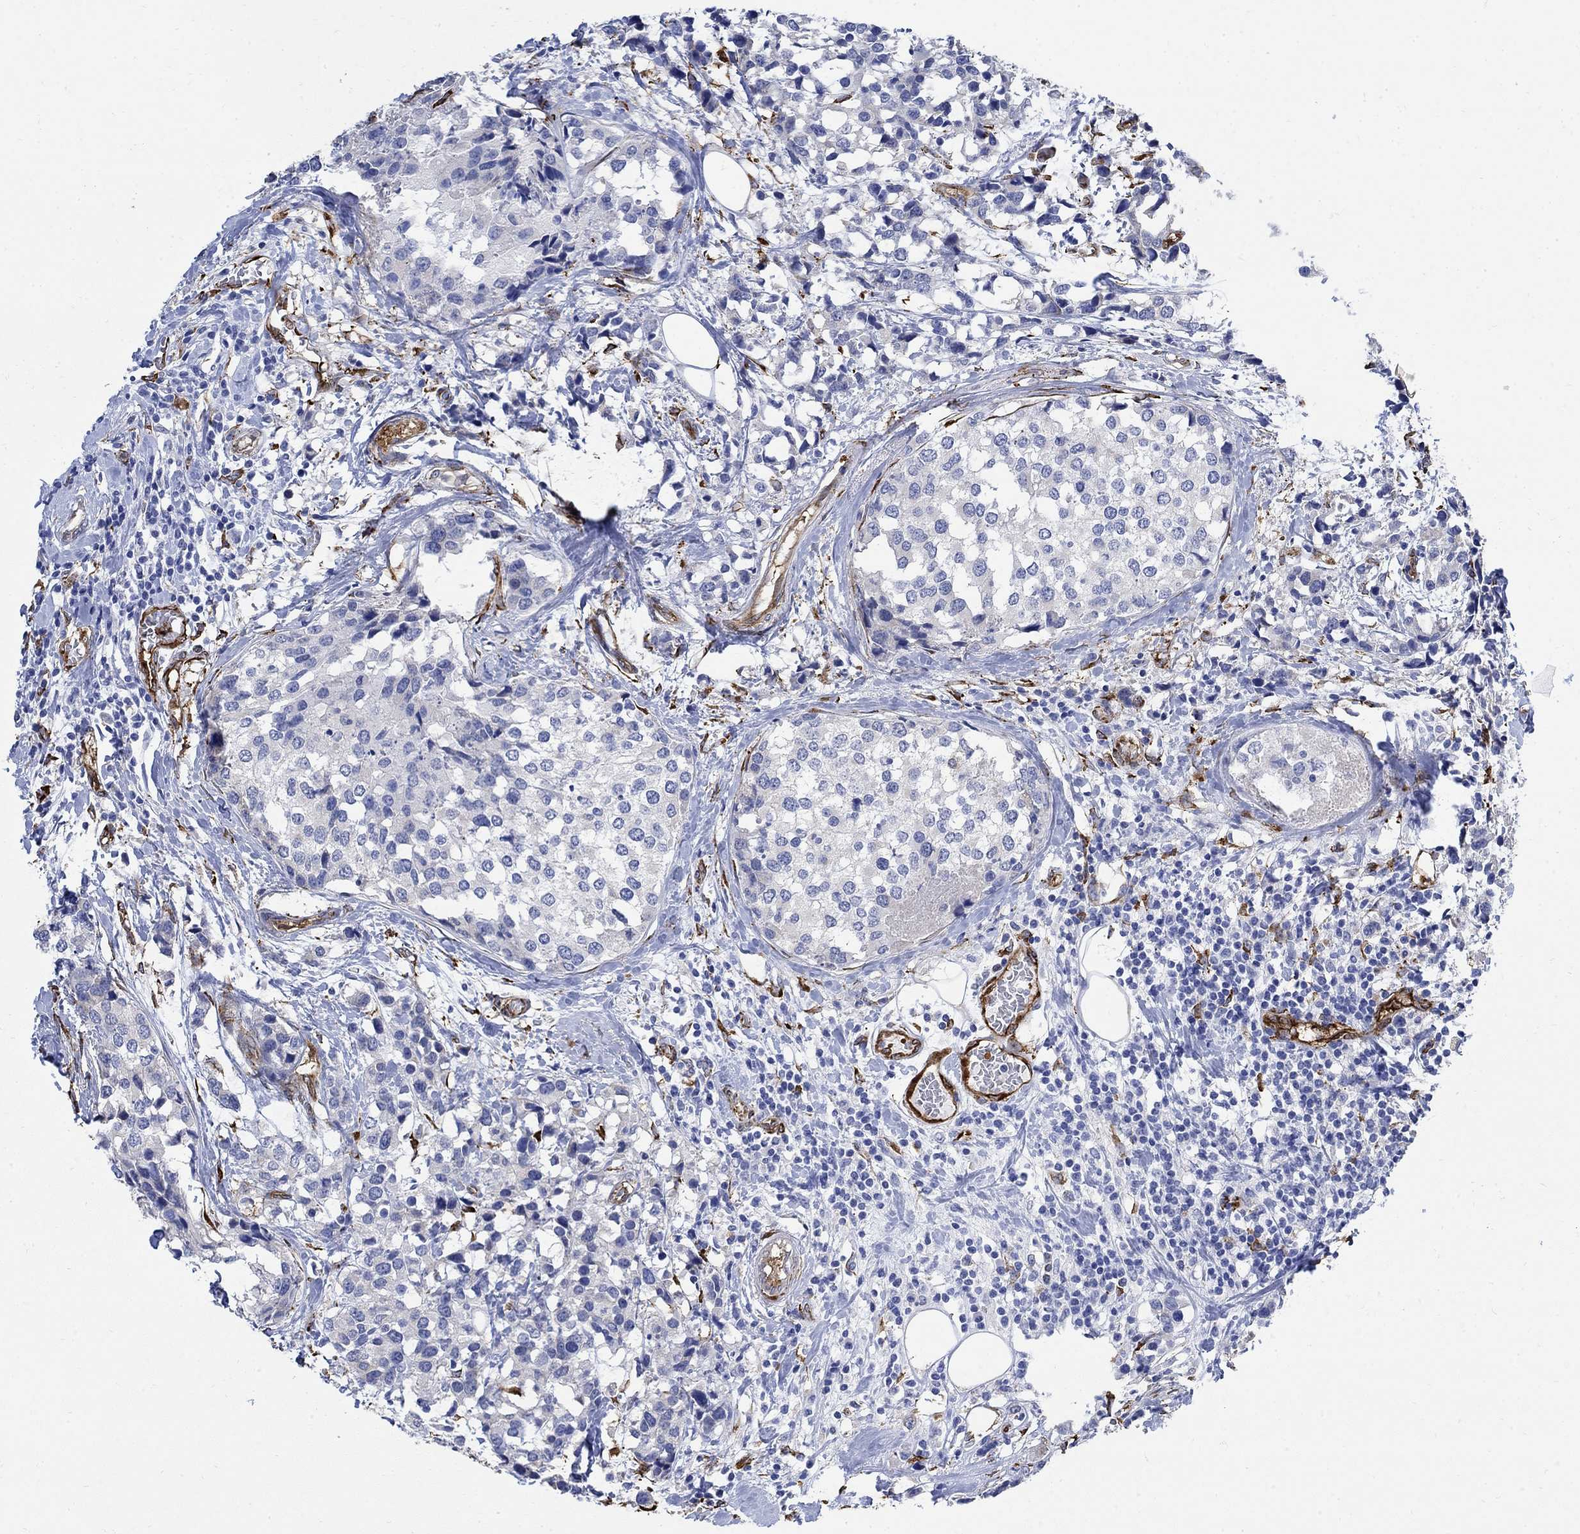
{"staining": {"intensity": "negative", "quantity": "none", "location": "none"}, "tissue": "breast cancer", "cell_type": "Tumor cells", "image_type": "cancer", "snomed": [{"axis": "morphology", "description": "Lobular carcinoma"}, {"axis": "topography", "description": "Breast"}], "caption": "Immunohistochemistry (IHC) of human breast lobular carcinoma demonstrates no positivity in tumor cells.", "gene": "TGM2", "patient": {"sex": "female", "age": 59}}